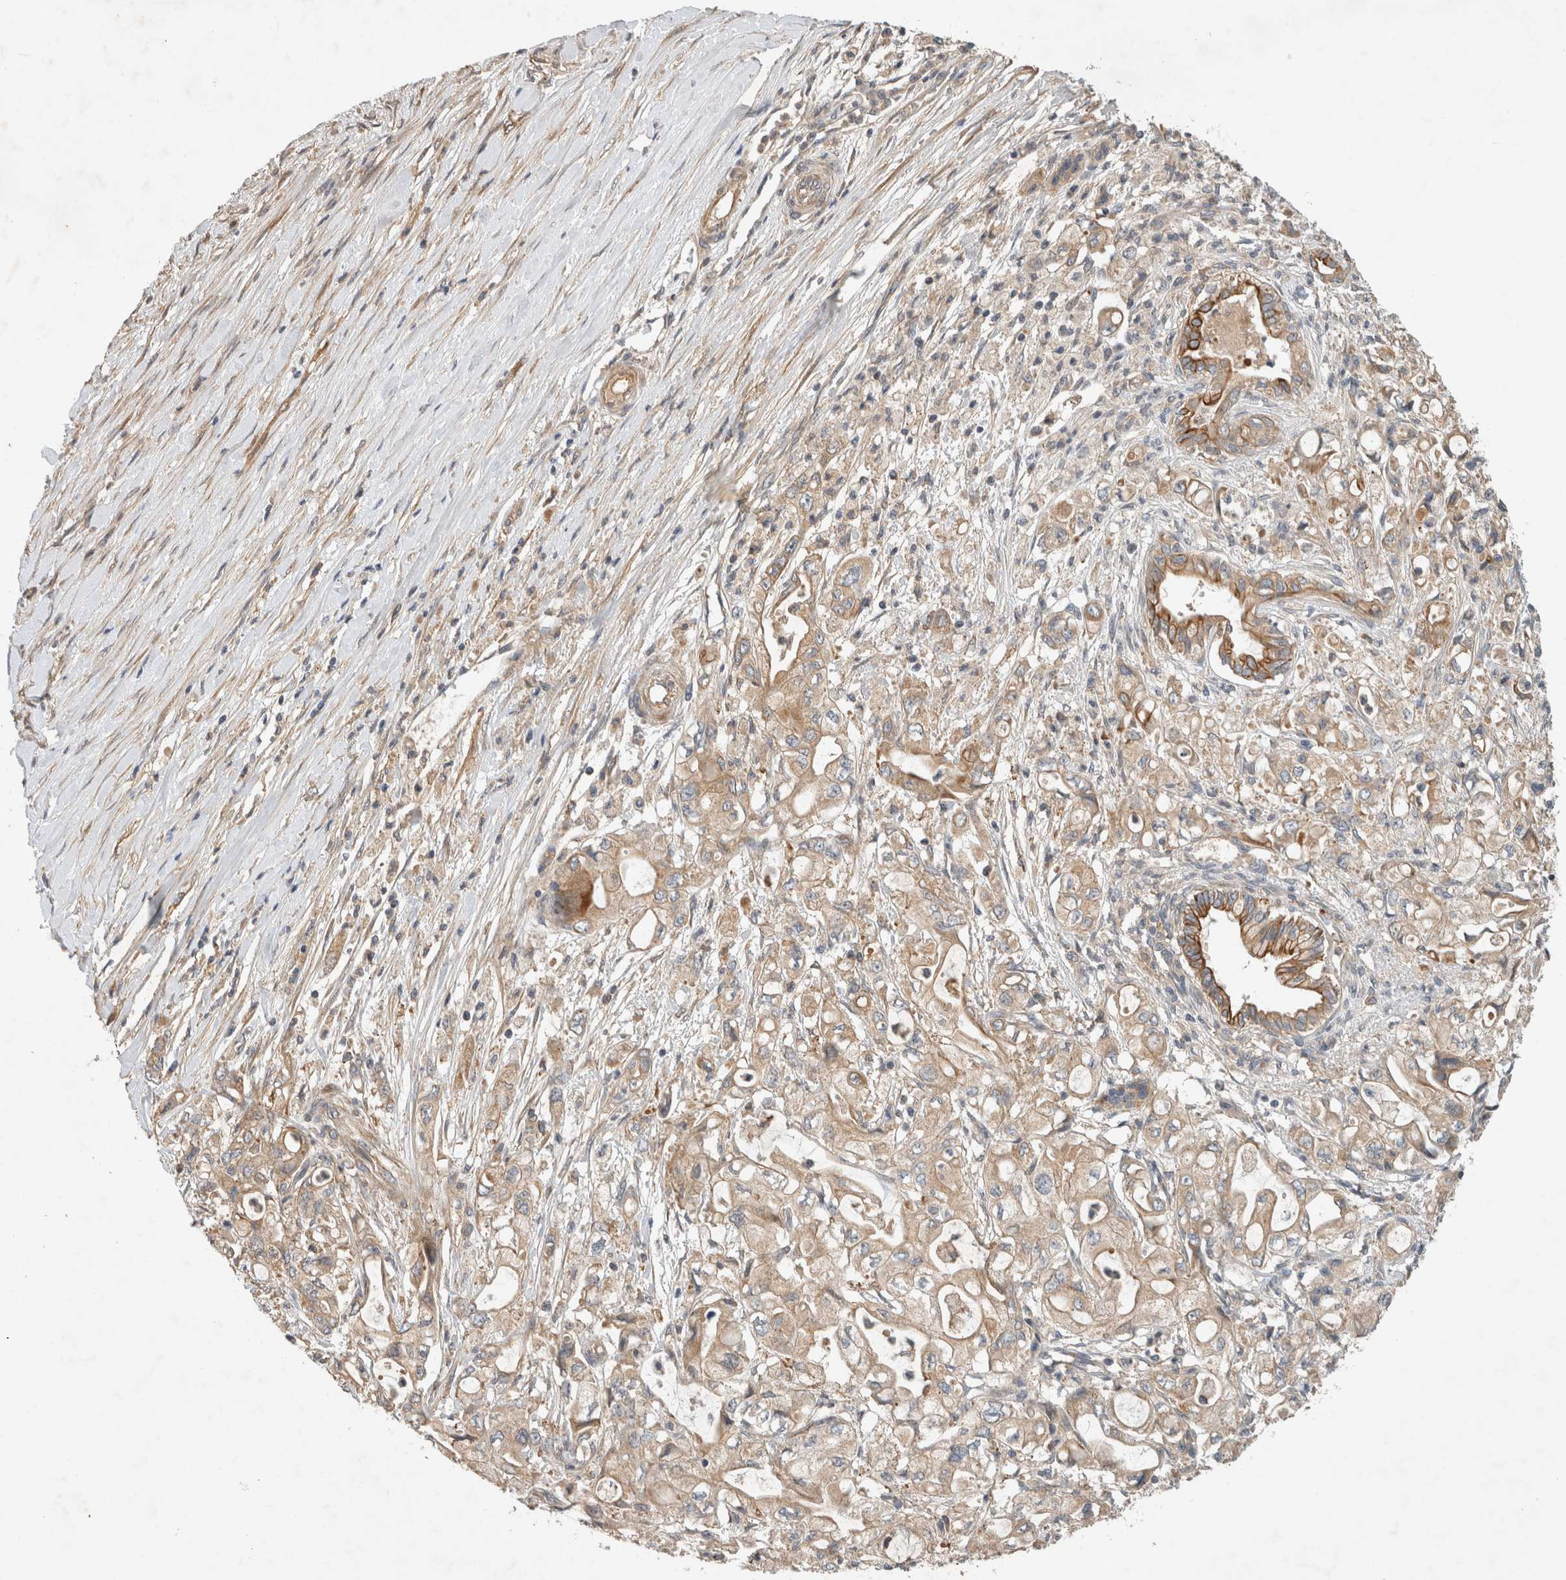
{"staining": {"intensity": "weak", "quantity": ">75%", "location": "cytoplasmic/membranous"}, "tissue": "pancreatic cancer", "cell_type": "Tumor cells", "image_type": "cancer", "snomed": [{"axis": "morphology", "description": "Adenocarcinoma, NOS"}, {"axis": "topography", "description": "Pancreas"}], "caption": "Protein expression analysis of human pancreatic cancer (adenocarcinoma) reveals weak cytoplasmic/membranous positivity in about >75% of tumor cells. Immunohistochemistry (ihc) stains the protein in brown and the nuclei are stained blue.", "gene": "ARMC9", "patient": {"sex": "male", "age": 79}}